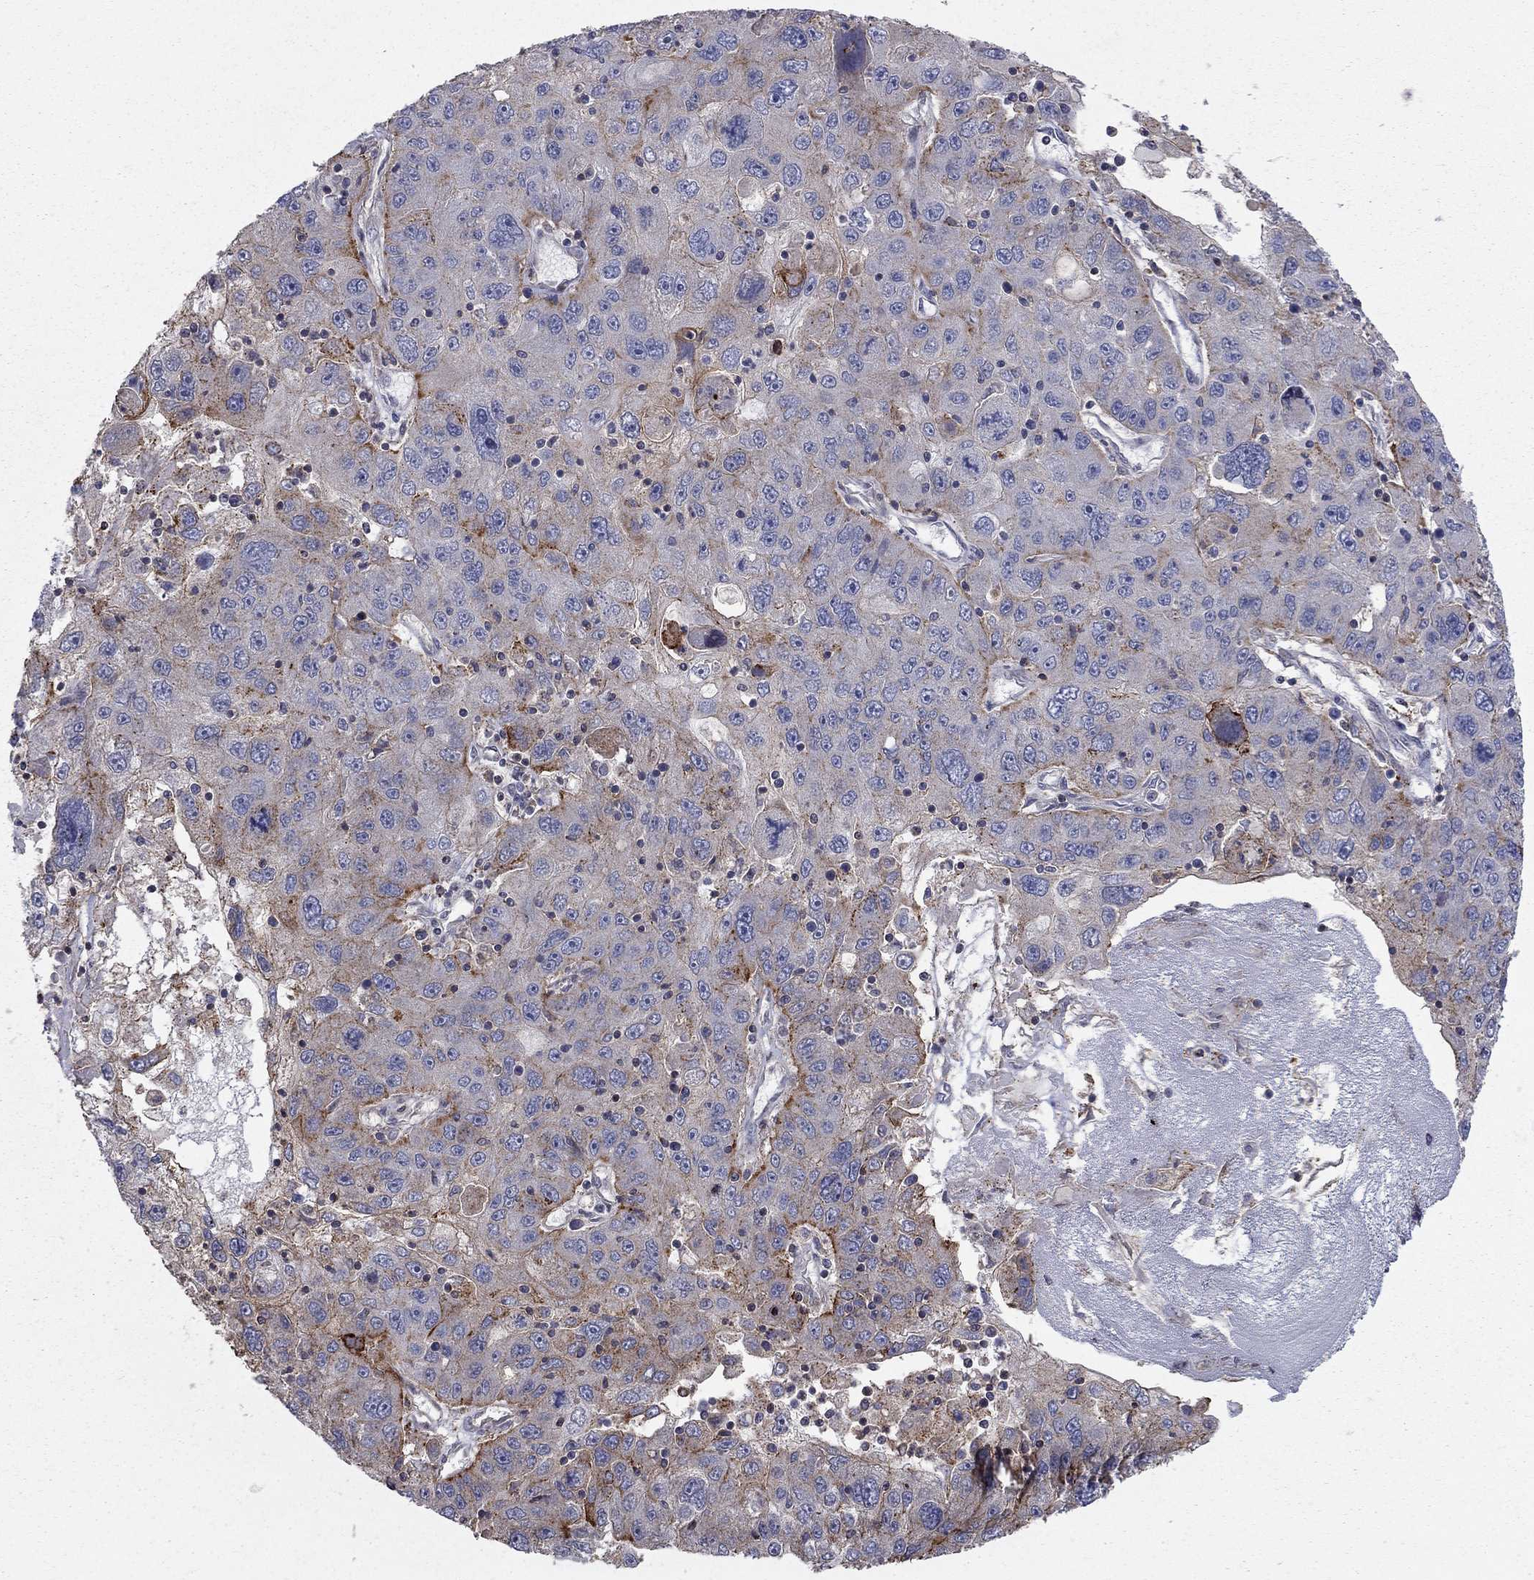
{"staining": {"intensity": "strong", "quantity": "25%-75%", "location": "cytoplasmic/membranous"}, "tissue": "stomach cancer", "cell_type": "Tumor cells", "image_type": "cancer", "snomed": [{"axis": "morphology", "description": "Adenocarcinoma, NOS"}, {"axis": "topography", "description": "Stomach"}], "caption": "High-magnification brightfield microscopy of stomach cancer stained with DAB (brown) and counterstained with hematoxylin (blue). tumor cells exhibit strong cytoplasmic/membranous expression is appreciated in approximately25%-75% of cells.", "gene": "ERN2", "patient": {"sex": "male", "age": 56}}